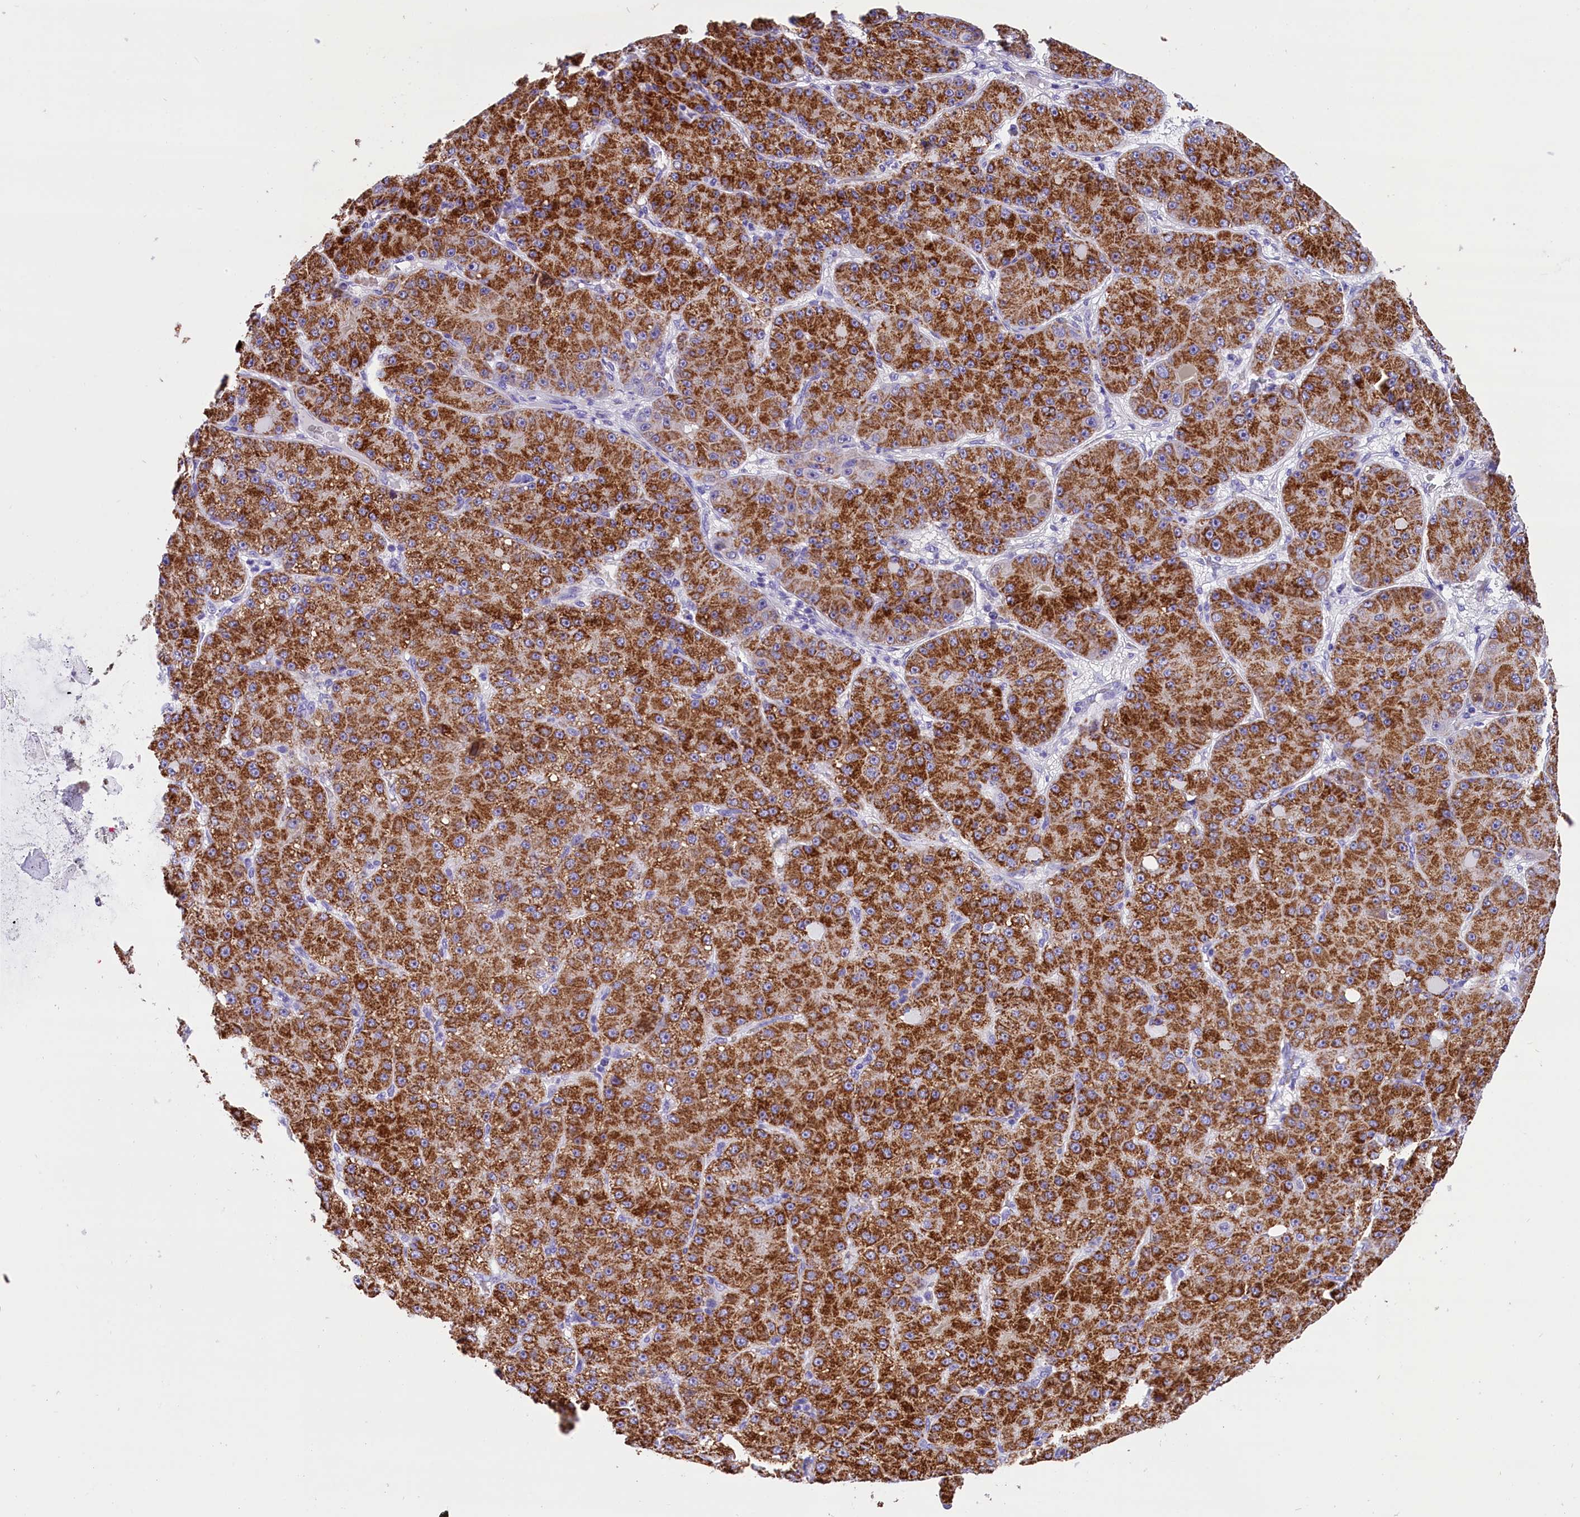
{"staining": {"intensity": "strong", "quantity": ">75%", "location": "cytoplasmic/membranous"}, "tissue": "liver cancer", "cell_type": "Tumor cells", "image_type": "cancer", "snomed": [{"axis": "morphology", "description": "Carcinoma, Hepatocellular, NOS"}, {"axis": "topography", "description": "Liver"}], "caption": "A high-resolution histopathology image shows immunohistochemistry staining of liver cancer (hepatocellular carcinoma), which exhibits strong cytoplasmic/membranous positivity in approximately >75% of tumor cells. (brown staining indicates protein expression, while blue staining denotes nuclei).", "gene": "ABAT", "patient": {"sex": "male", "age": 67}}